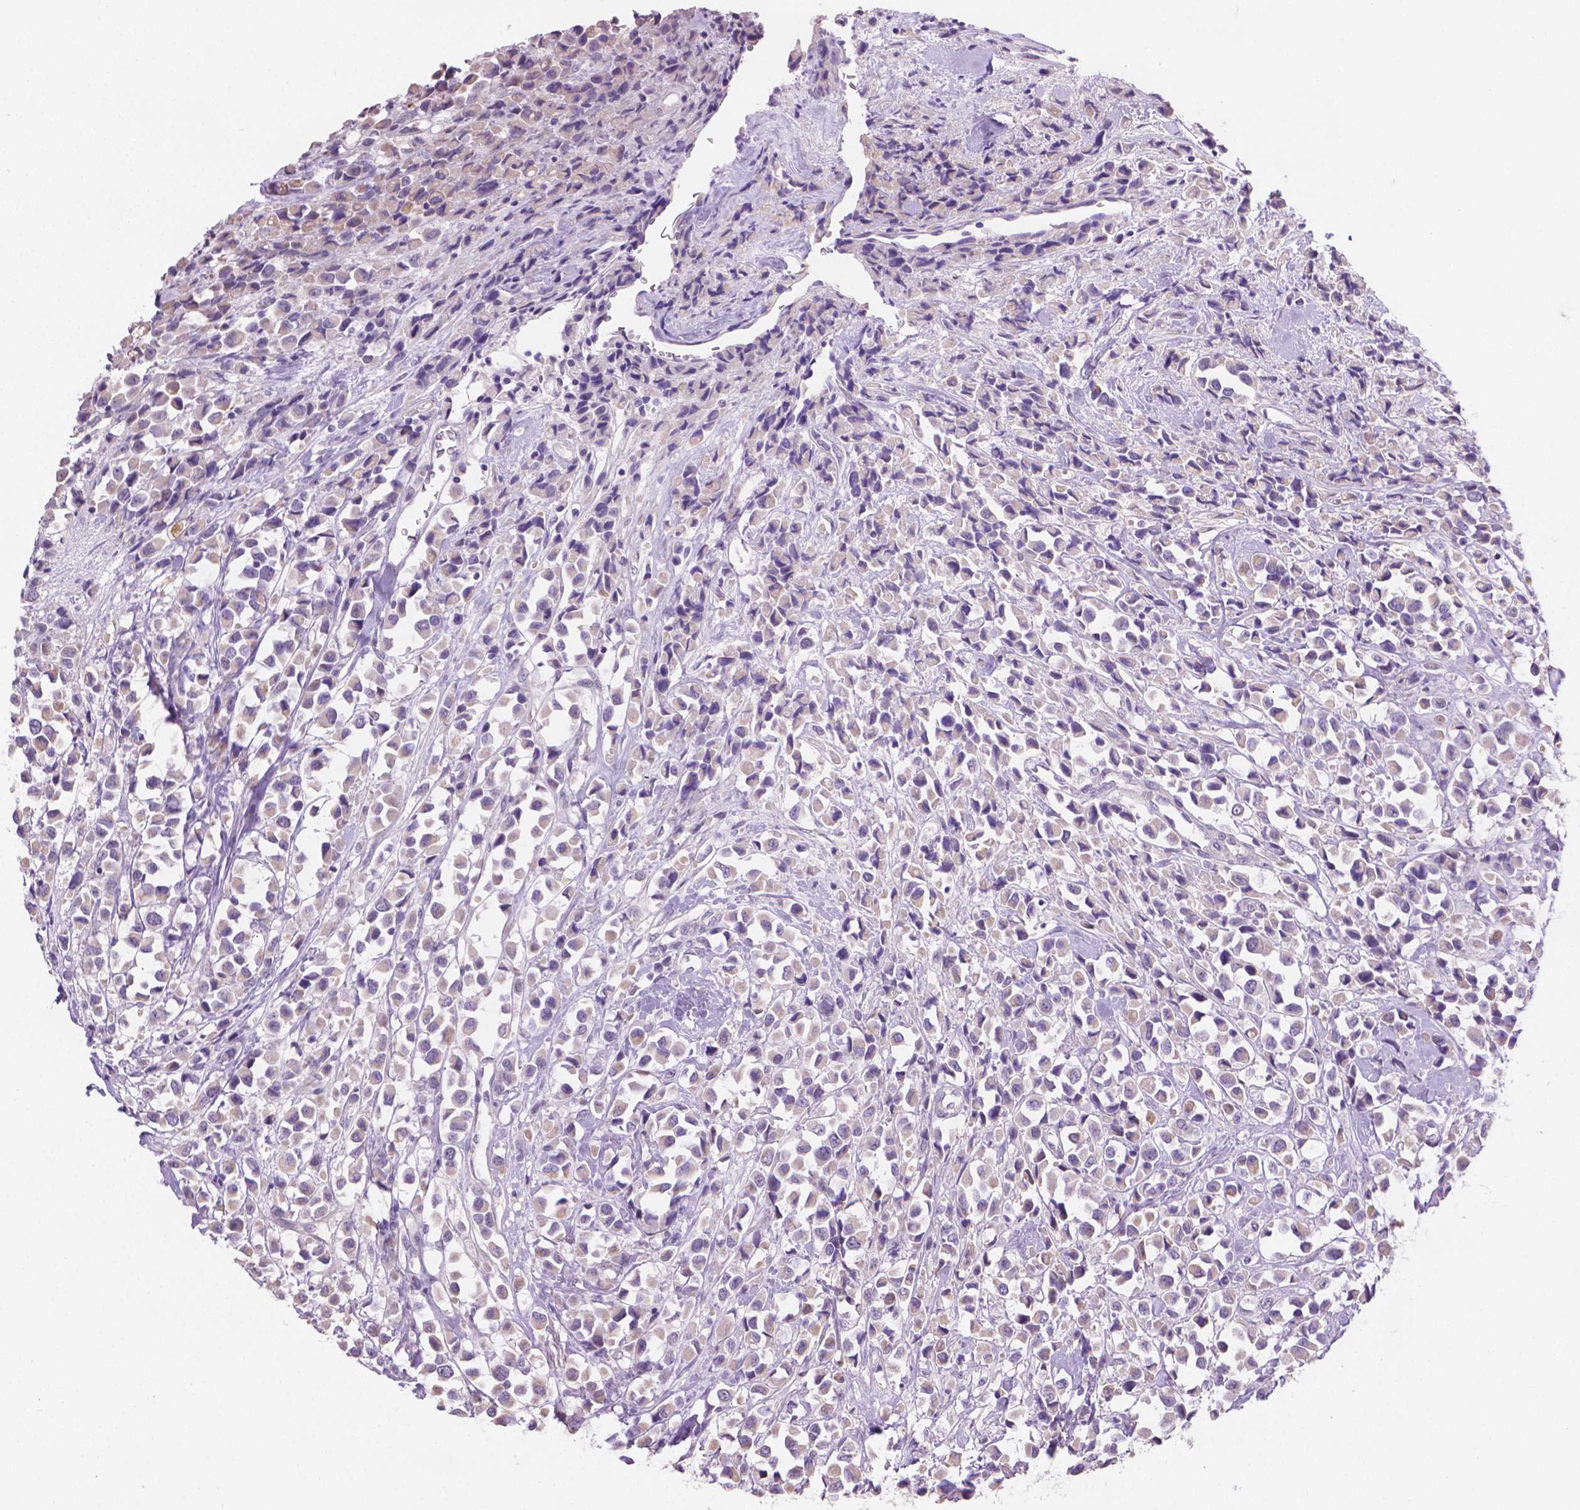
{"staining": {"intensity": "negative", "quantity": "none", "location": "none"}, "tissue": "breast cancer", "cell_type": "Tumor cells", "image_type": "cancer", "snomed": [{"axis": "morphology", "description": "Duct carcinoma"}, {"axis": "topography", "description": "Breast"}], "caption": "The immunohistochemistry (IHC) photomicrograph has no significant positivity in tumor cells of breast cancer tissue.", "gene": "GSDMA", "patient": {"sex": "female", "age": 61}}